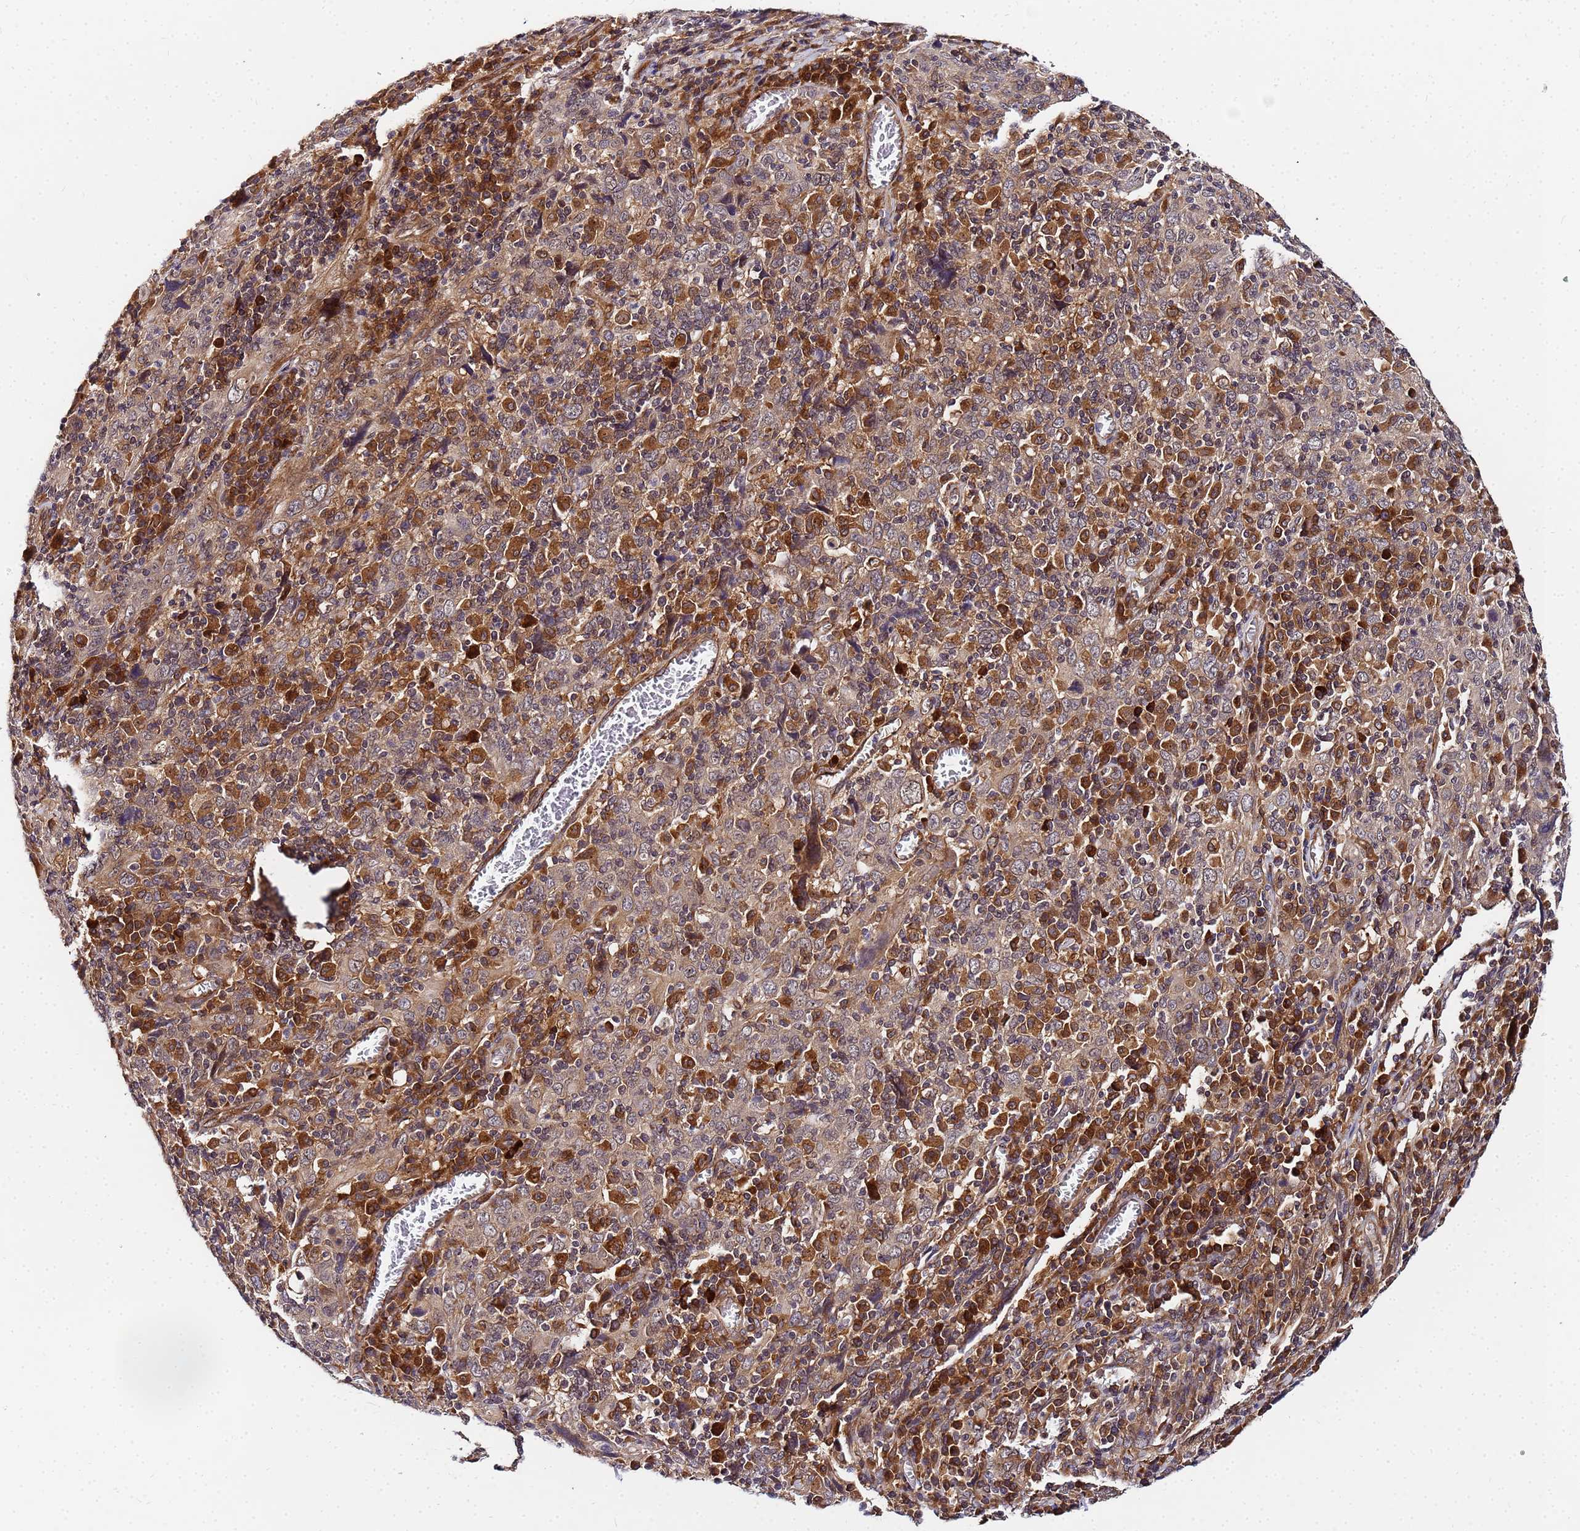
{"staining": {"intensity": "moderate", "quantity": ">75%", "location": "cytoplasmic/membranous"}, "tissue": "cervical cancer", "cell_type": "Tumor cells", "image_type": "cancer", "snomed": [{"axis": "morphology", "description": "Squamous cell carcinoma, NOS"}, {"axis": "topography", "description": "Cervix"}], "caption": "A brown stain shows moderate cytoplasmic/membranous positivity of a protein in cervical cancer (squamous cell carcinoma) tumor cells.", "gene": "UNC93B1", "patient": {"sex": "female", "age": 46}}